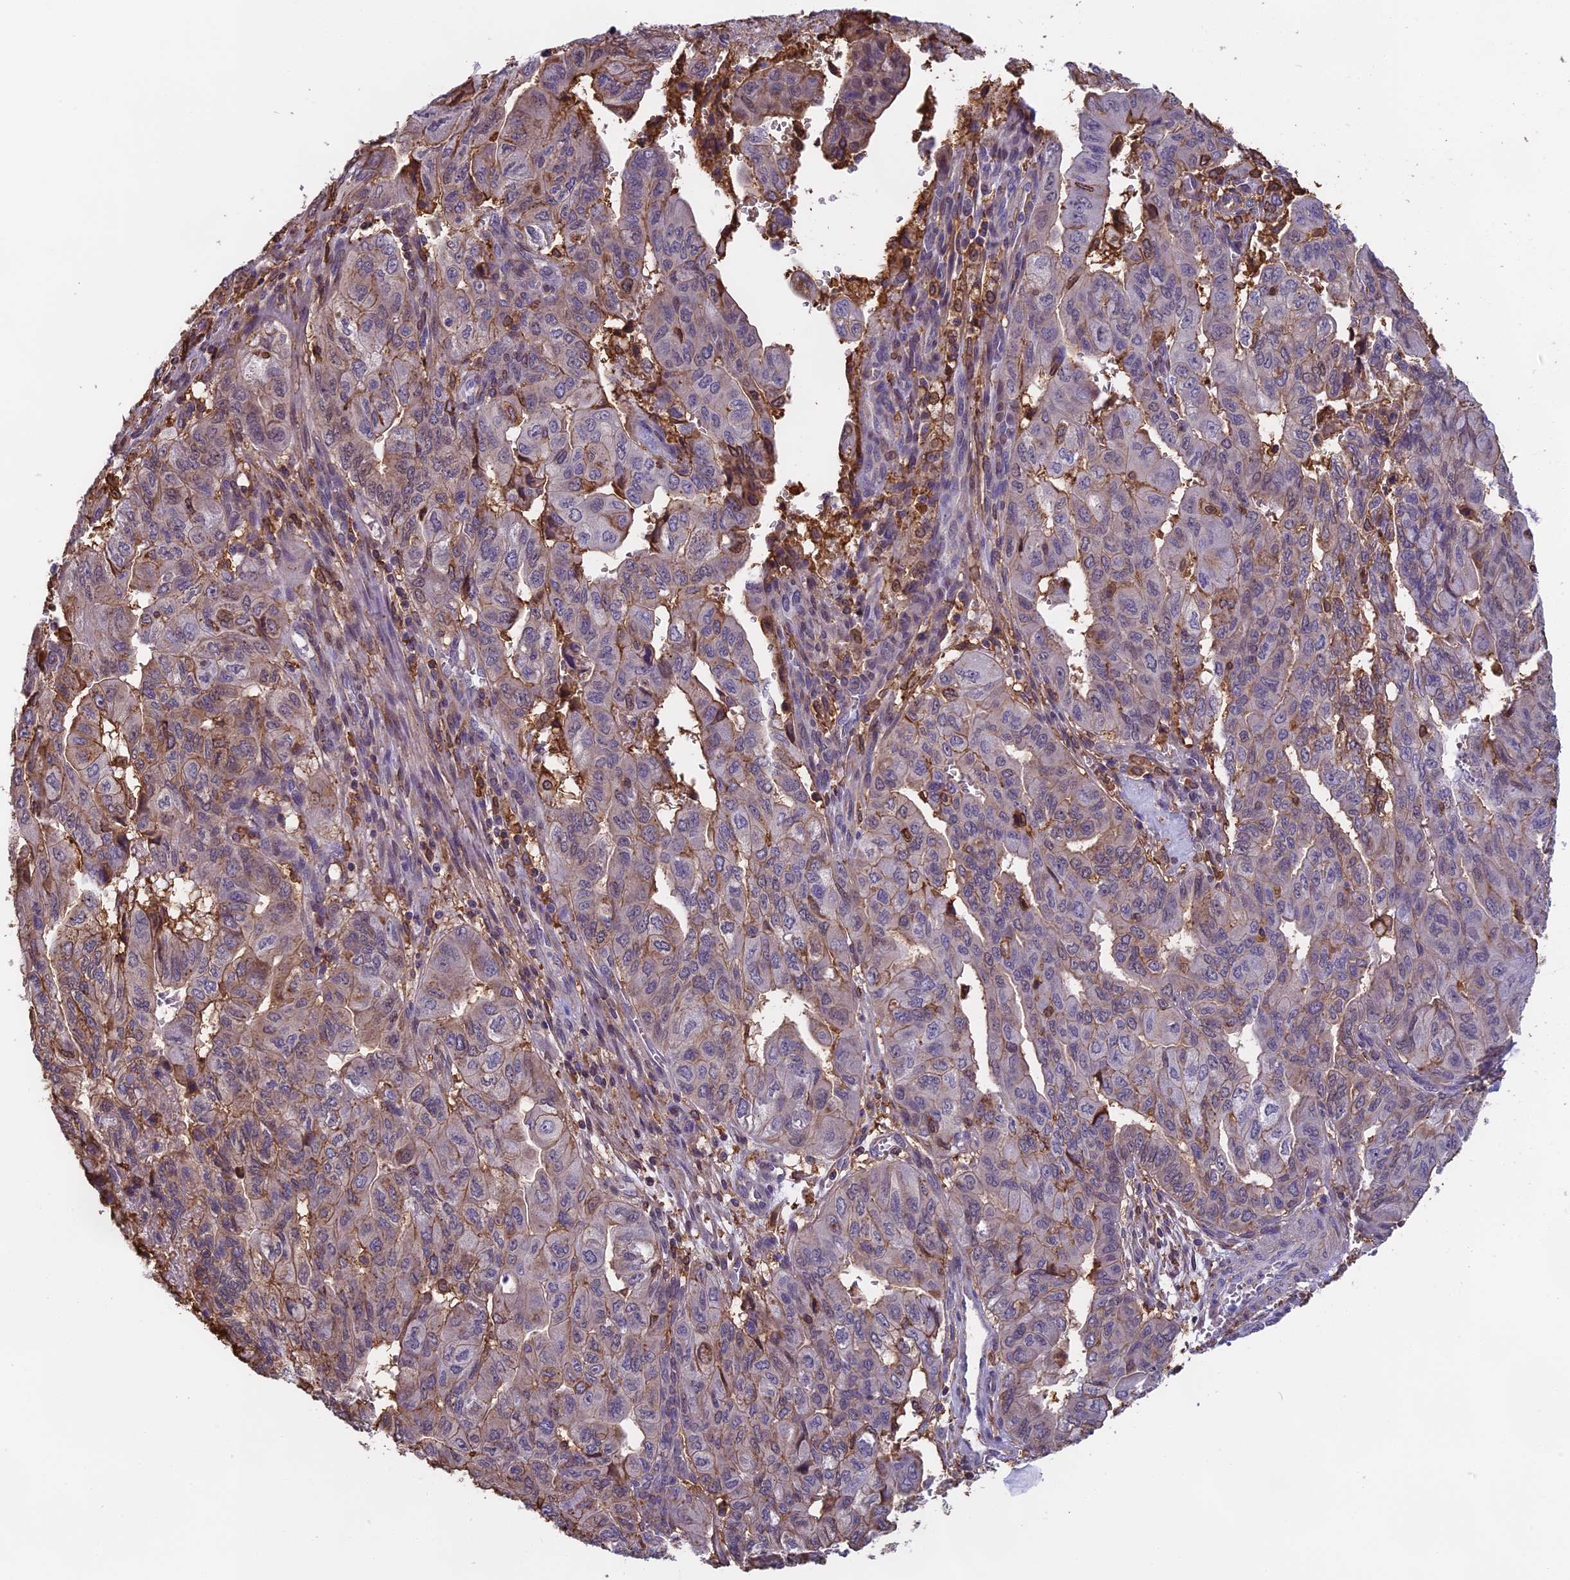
{"staining": {"intensity": "weak", "quantity": "25%-75%", "location": "cytoplasmic/membranous"}, "tissue": "pancreatic cancer", "cell_type": "Tumor cells", "image_type": "cancer", "snomed": [{"axis": "morphology", "description": "Adenocarcinoma, NOS"}, {"axis": "topography", "description": "Pancreas"}], "caption": "Pancreatic cancer stained for a protein displays weak cytoplasmic/membranous positivity in tumor cells. (Stains: DAB (3,3'-diaminobenzidine) in brown, nuclei in blue, Microscopy: brightfield microscopy at high magnification).", "gene": "TMEM255B", "patient": {"sex": "male", "age": 51}}